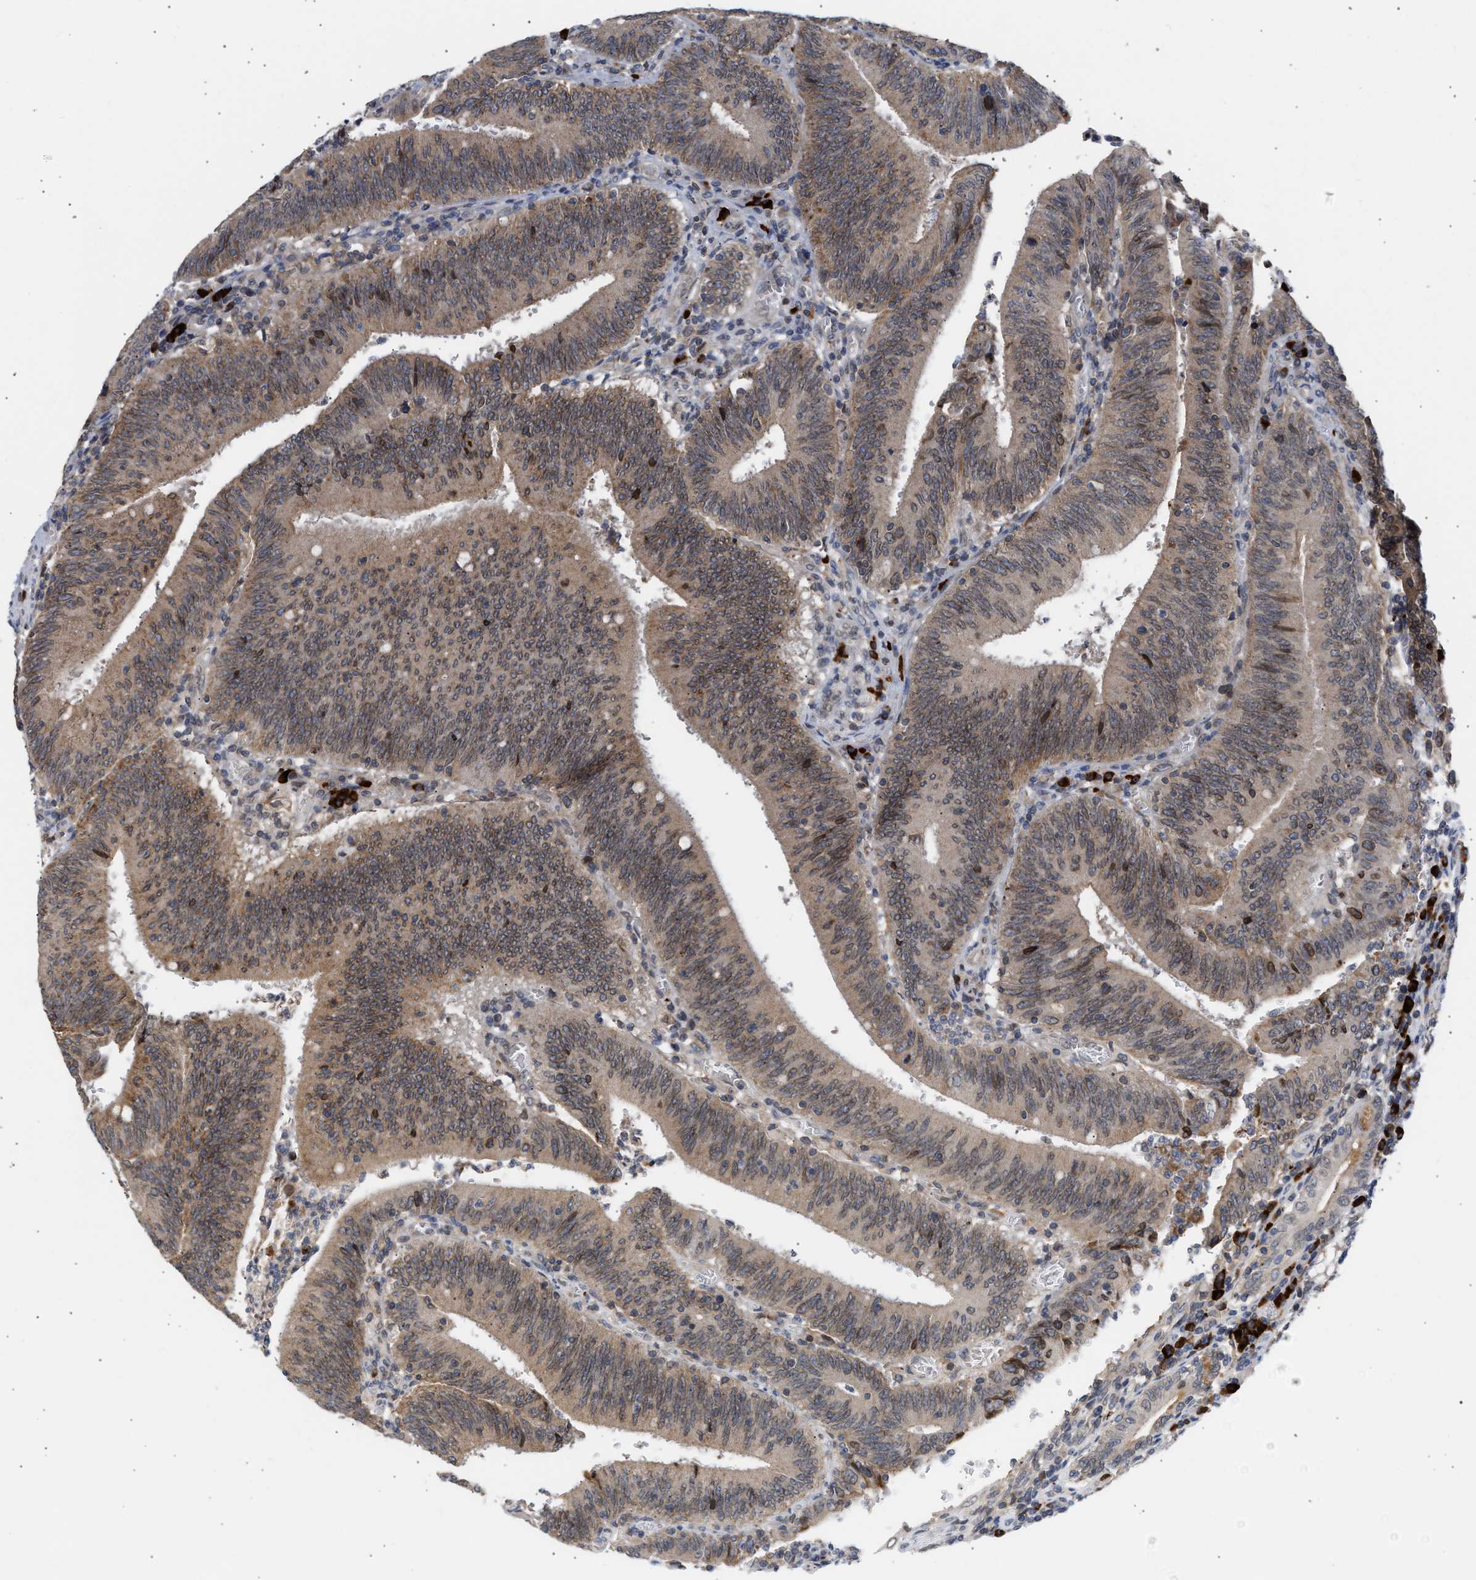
{"staining": {"intensity": "moderate", "quantity": ">75%", "location": "cytoplasmic/membranous"}, "tissue": "colorectal cancer", "cell_type": "Tumor cells", "image_type": "cancer", "snomed": [{"axis": "morphology", "description": "Normal tissue, NOS"}, {"axis": "morphology", "description": "Adenocarcinoma, NOS"}, {"axis": "topography", "description": "Rectum"}], "caption": "Protein staining by IHC exhibits moderate cytoplasmic/membranous expression in approximately >75% of tumor cells in colorectal cancer (adenocarcinoma).", "gene": "NUP62", "patient": {"sex": "female", "age": 66}}